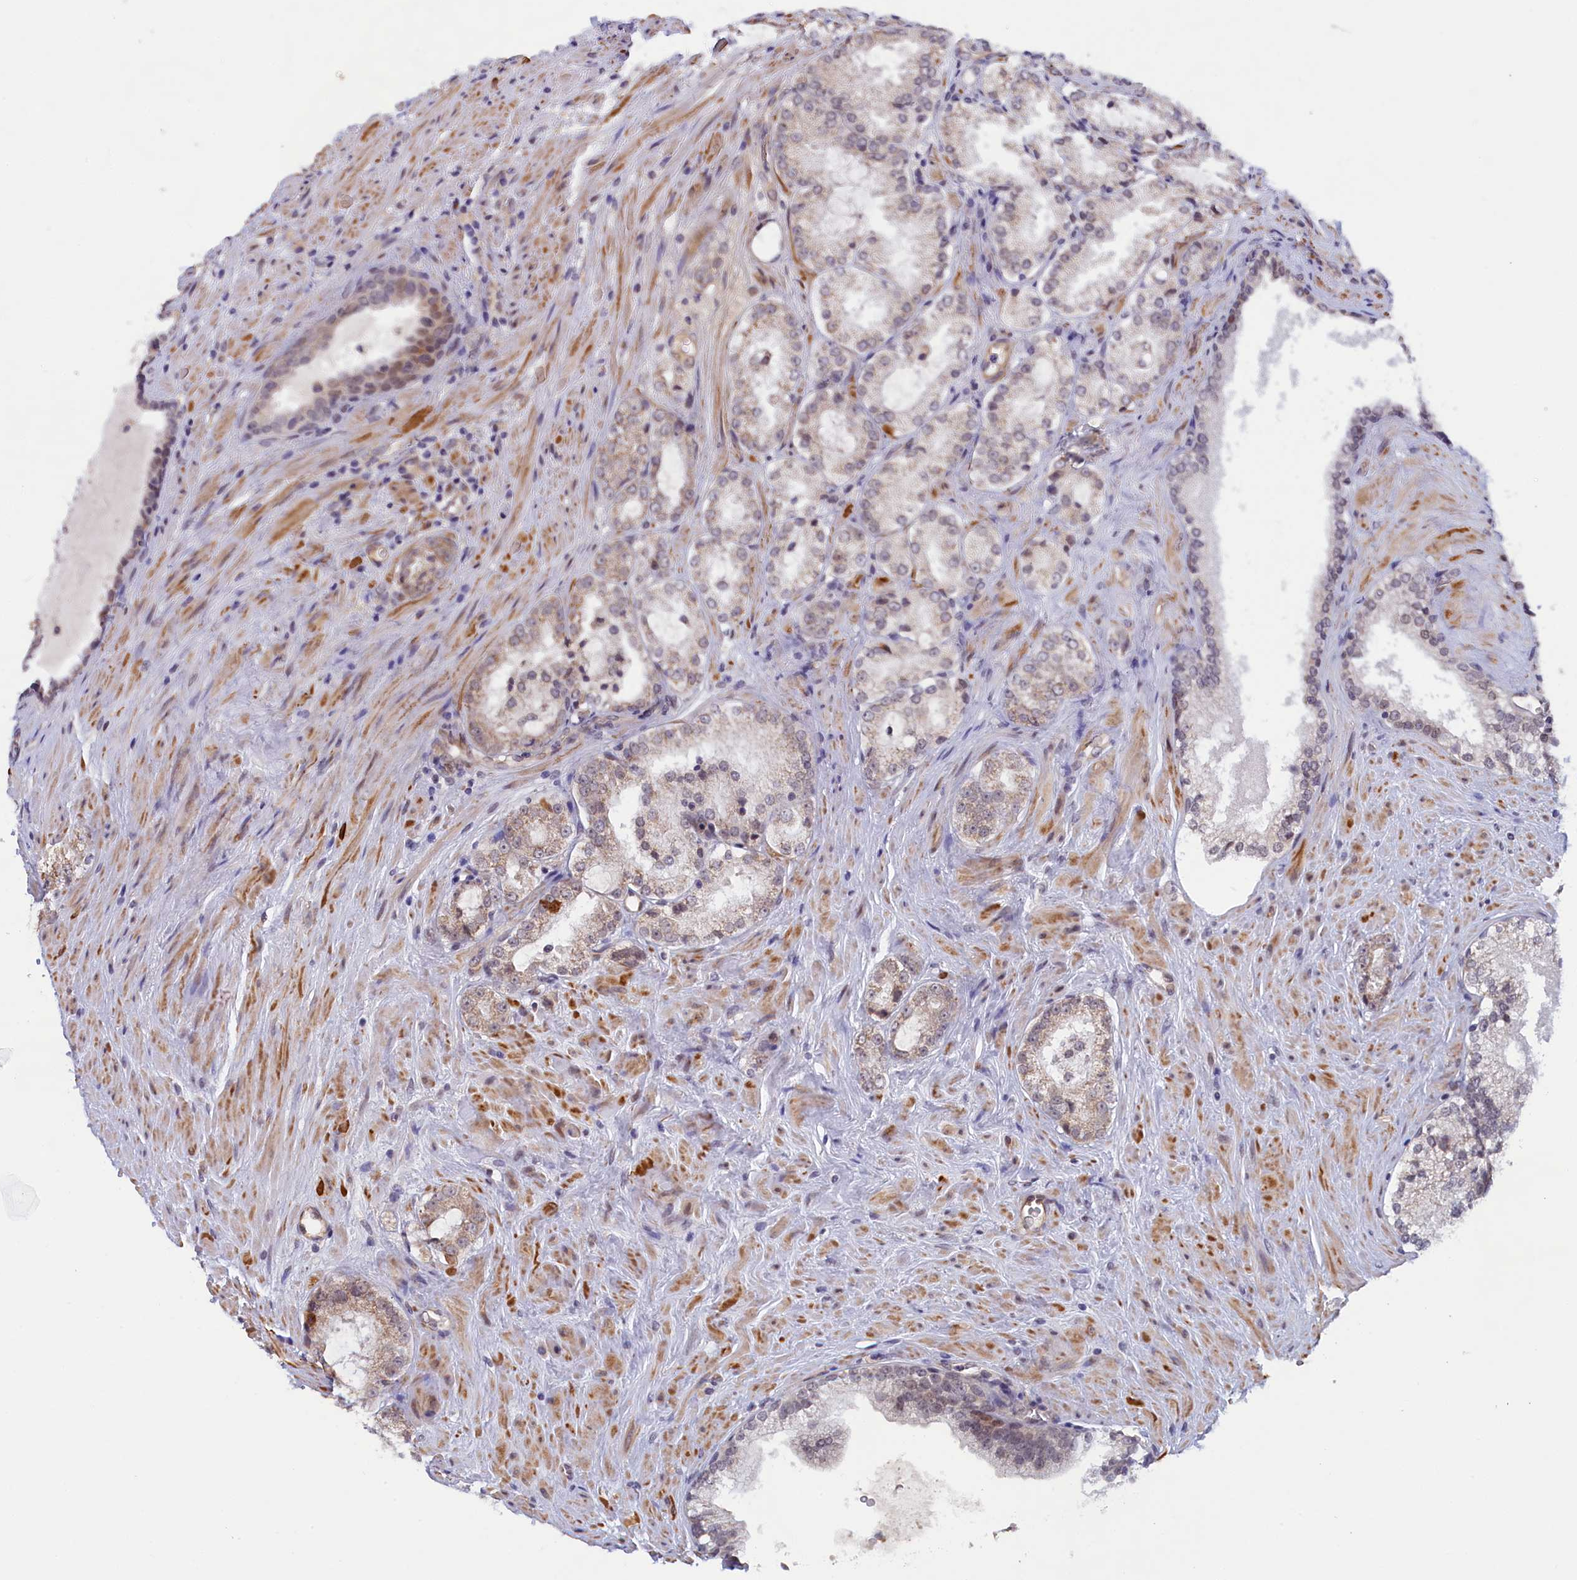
{"staining": {"intensity": "weak", "quantity": "<25%", "location": "cytoplasmic/membranous"}, "tissue": "prostate cancer", "cell_type": "Tumor cells", "image_type": "cancer", "snomed": [{"axis": "morphology", "description": "Adenocarcinoma, High grade"}, {"axis": "topography", "description": "Prostate"}], "caption": "An immunohistochemistry (IHC) image of prostate cancer is shown. There is no staining in tumor cells of prostate cancer.", "gene": "IGFALS", "patient": {"sex": "male", "age": 73}}